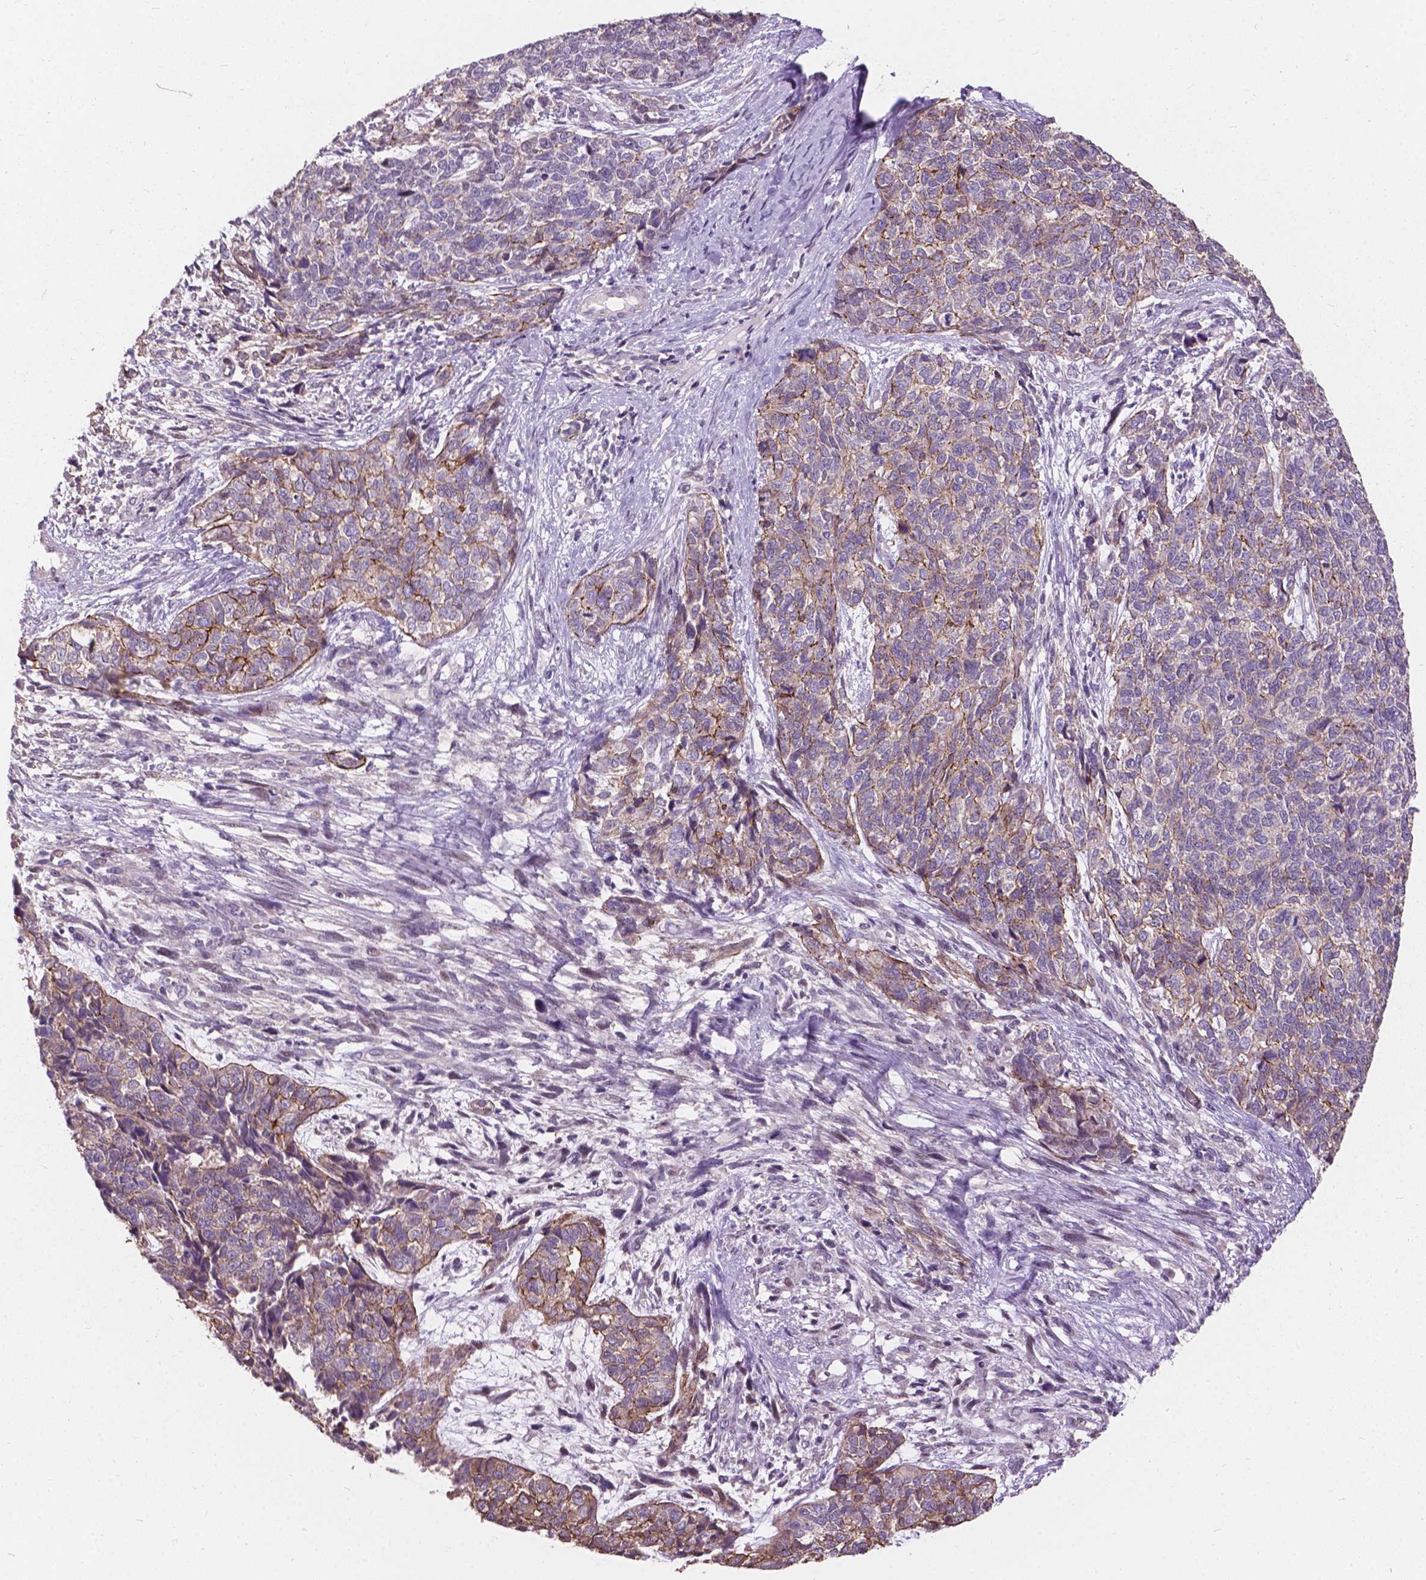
{"staining": {"intensity": "weak", "quantity": "<25%", "location": "cytoplasmic/membranous"}, "tissue": "cervical cancer", "cell_type": "Tumor cells", "image_type": "cancer", "snomed": [{"axis": "morphology", "description": "Squamous cell carcinoma, NOS"}, {"axis": "topography", "description": "Cervix"}], "caption": "Cervical squamous cell carcinoma stained for a protein using immunohistochemistry (IHC) demonstrates no positivity tumor cells.", "gene": "MYH14", "patient": {"sex": "female", "age": 63}}